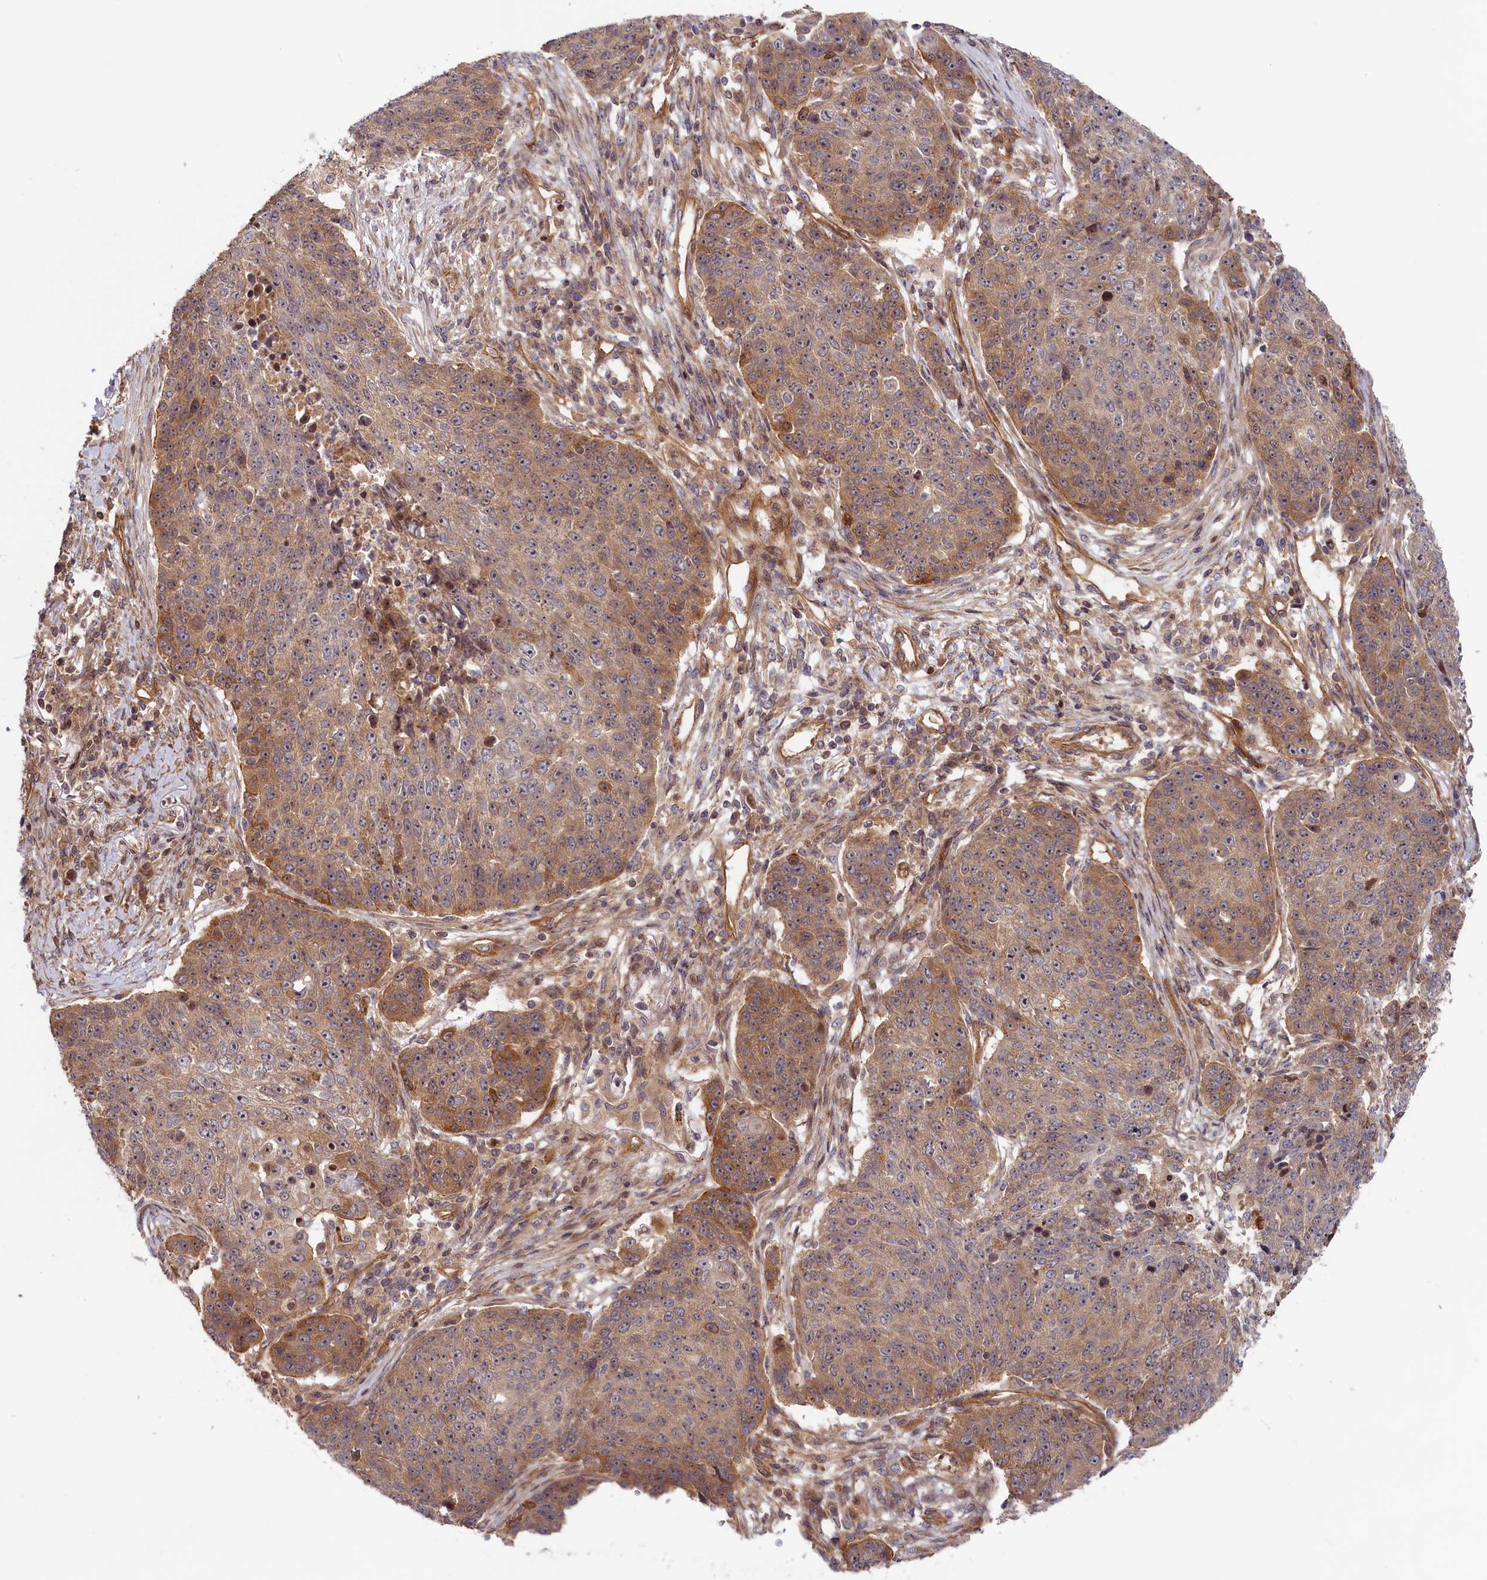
{"staining": {"intensity": "moderate", "quantity": ">75%", "location": "cytoplasmic/membranous"}, "tissue": "lung cancer", "cell_type": "Tumor cells", "image_type": "cancer", "snomed": [{"axis": "morphology", "description": "Normal tissue, NOS"}, {"axis": "morphology", "description": "Squamous cell carcinoma, NOS"}, {"axis": "topography", "description": "Lymph node"}, {"axis": "topography", "description": "Lung"}], "caption": "Protein staining of lung cancer tissue demonstrates moderate cytoplasmic/membranous staining in about >75% of tumor cells. The staining was performed using DAB to visualize the protein expression in brown, while the nuclei were stained in blue with hematoxylin (Magnification: 20x).", "gene": "CEP44", "patient": {"sex": "male", "age": 66}}